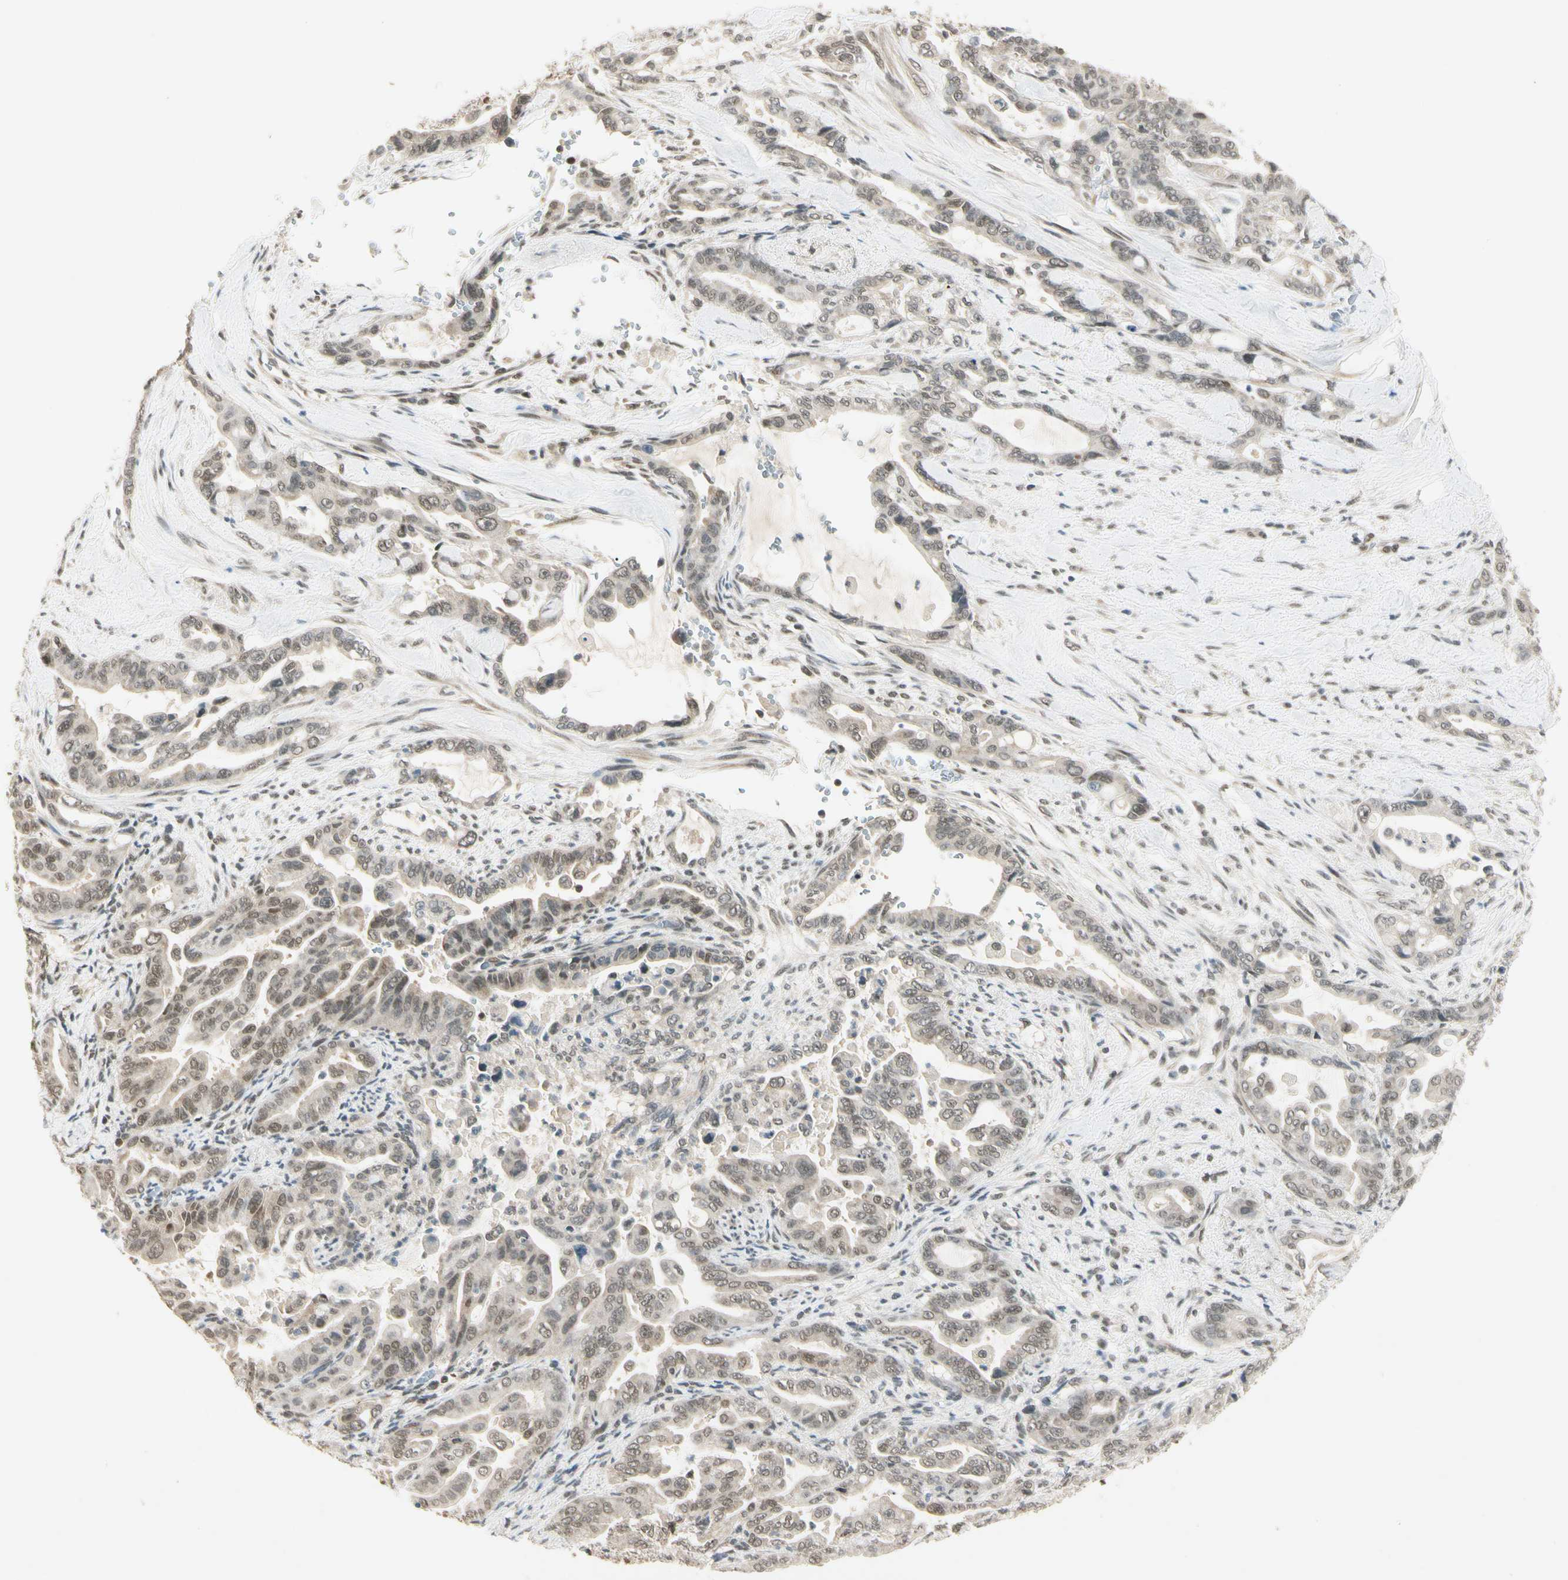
{"staining": {"intensity": "weak", "quantity": ">75%", "location": "cytoplasmic/membranous,nuclear"}, "tissue": "pancreatic cancer", "cell_type": "Tumor cells", "image_type": "cancer", "snomed": [{"axis": "morphology", "description": "Adenocarcinoma, NOS"}, {"axis": "topography", "description": "Pancreas"}], "caption": "The image reveals a brown stain indicating the presence of a protein in the cytoplasmic/membranous and nuclear of tumor cells in pancreatic cancer (adenocarcinoma).", "gene": "ZSCAN12", "patient": {"sex": "male", "age": 70}}